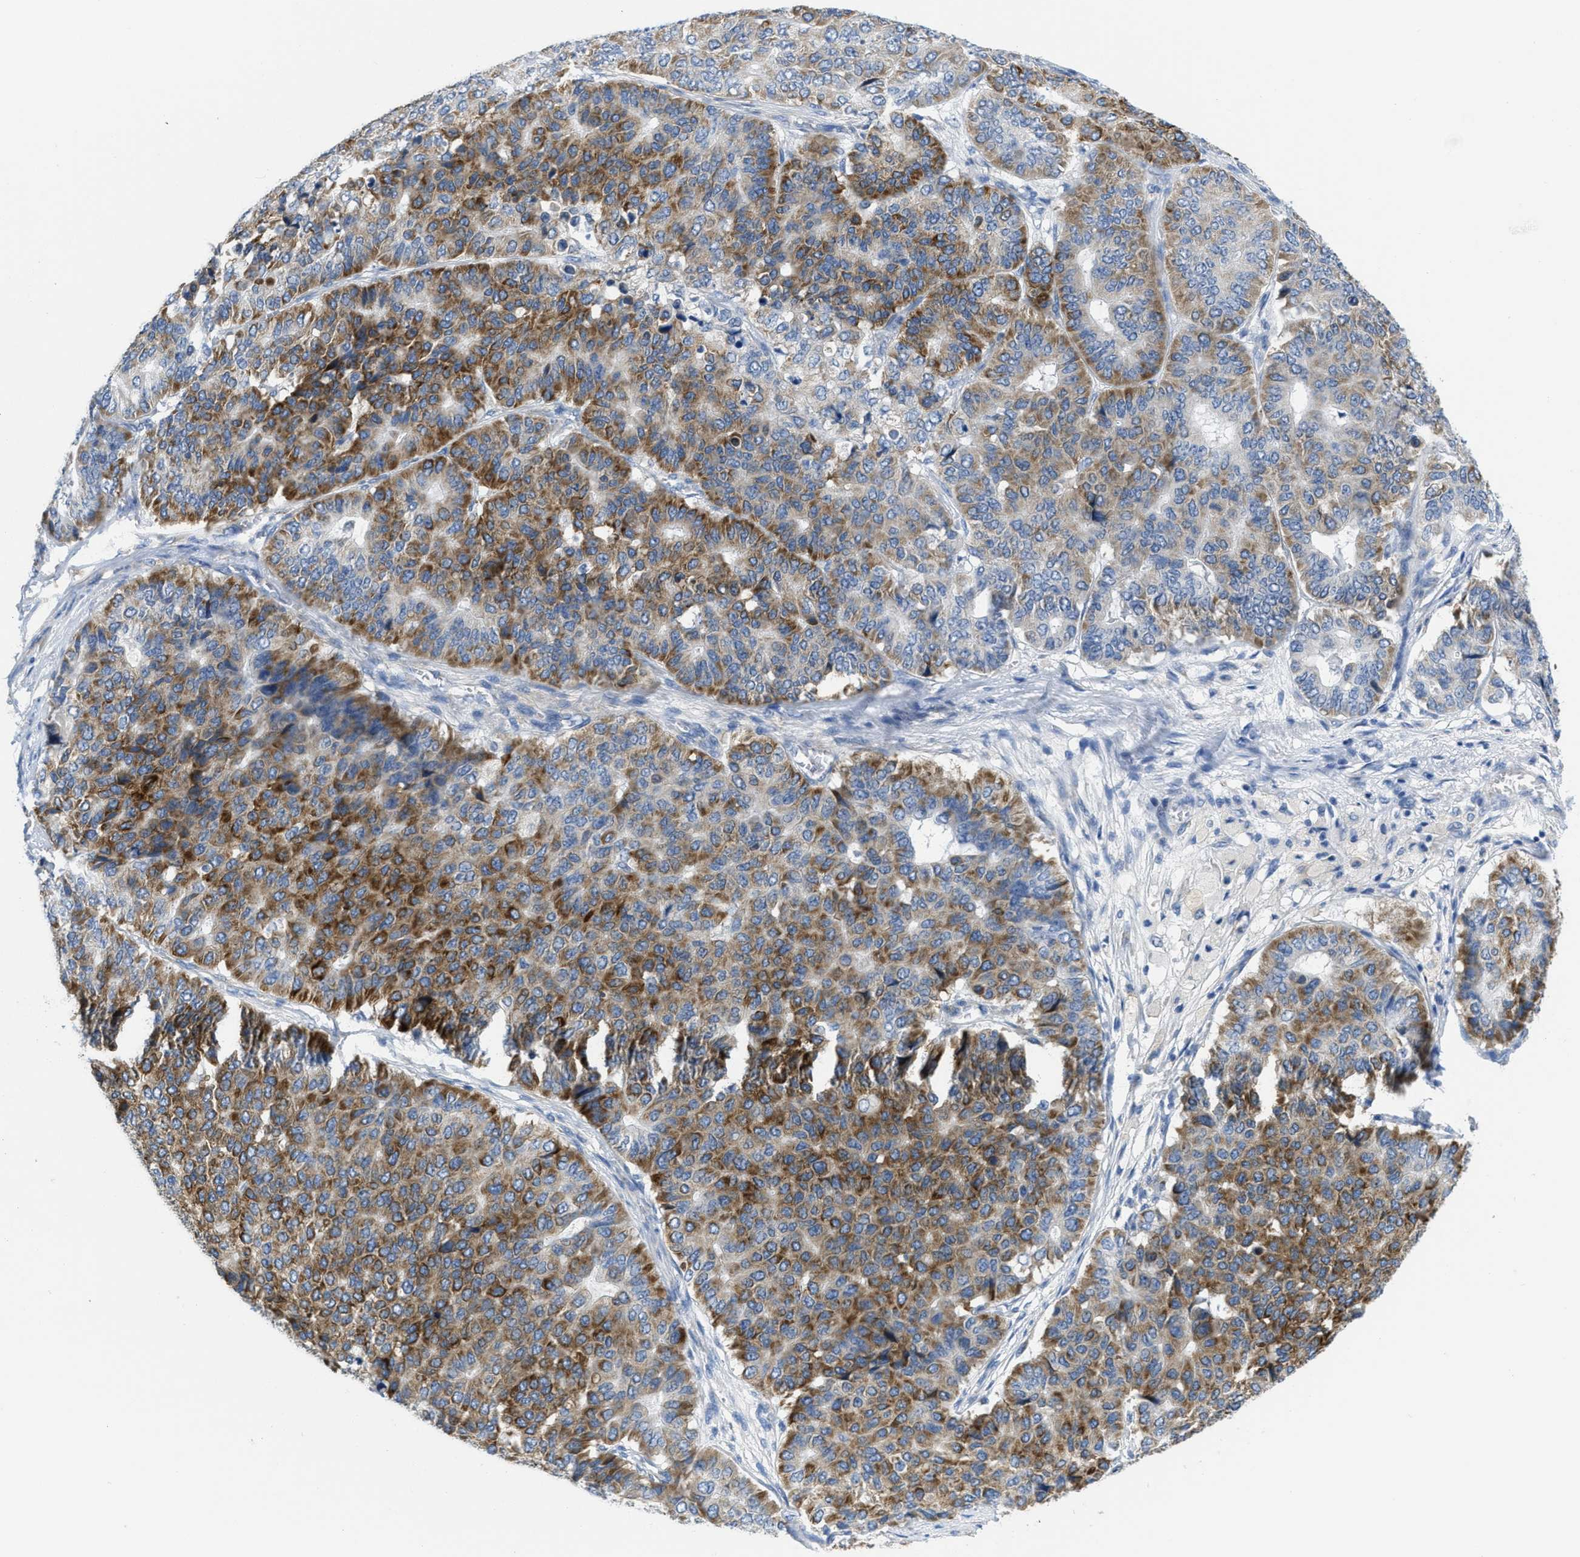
{"staining": {"intensity": "moderate", "quantity": ">75%", "location": "cytoplasmic/membranous"}, "tissue": "pancreatic cancer", "cell_type": "Tumor cells", "image_type": "cancer", "snomed": [{"axis": "morphology", "description": "Adenocarcinoma, NOS"}, {"axis": "topography", "description": "Pancreas"}], "caption": "Moderate cytoplasmic/membranous positivity is appreciated in about >75% of tumor cells in pancreatic cancer (adenocarcinoma). (Stains: DAB in brown, nuclei in blue, Microscopy: brightfield microscopy at high magnification).", "gene": "PTDSS1", "patient": {"sex": "male", "age": 50}}